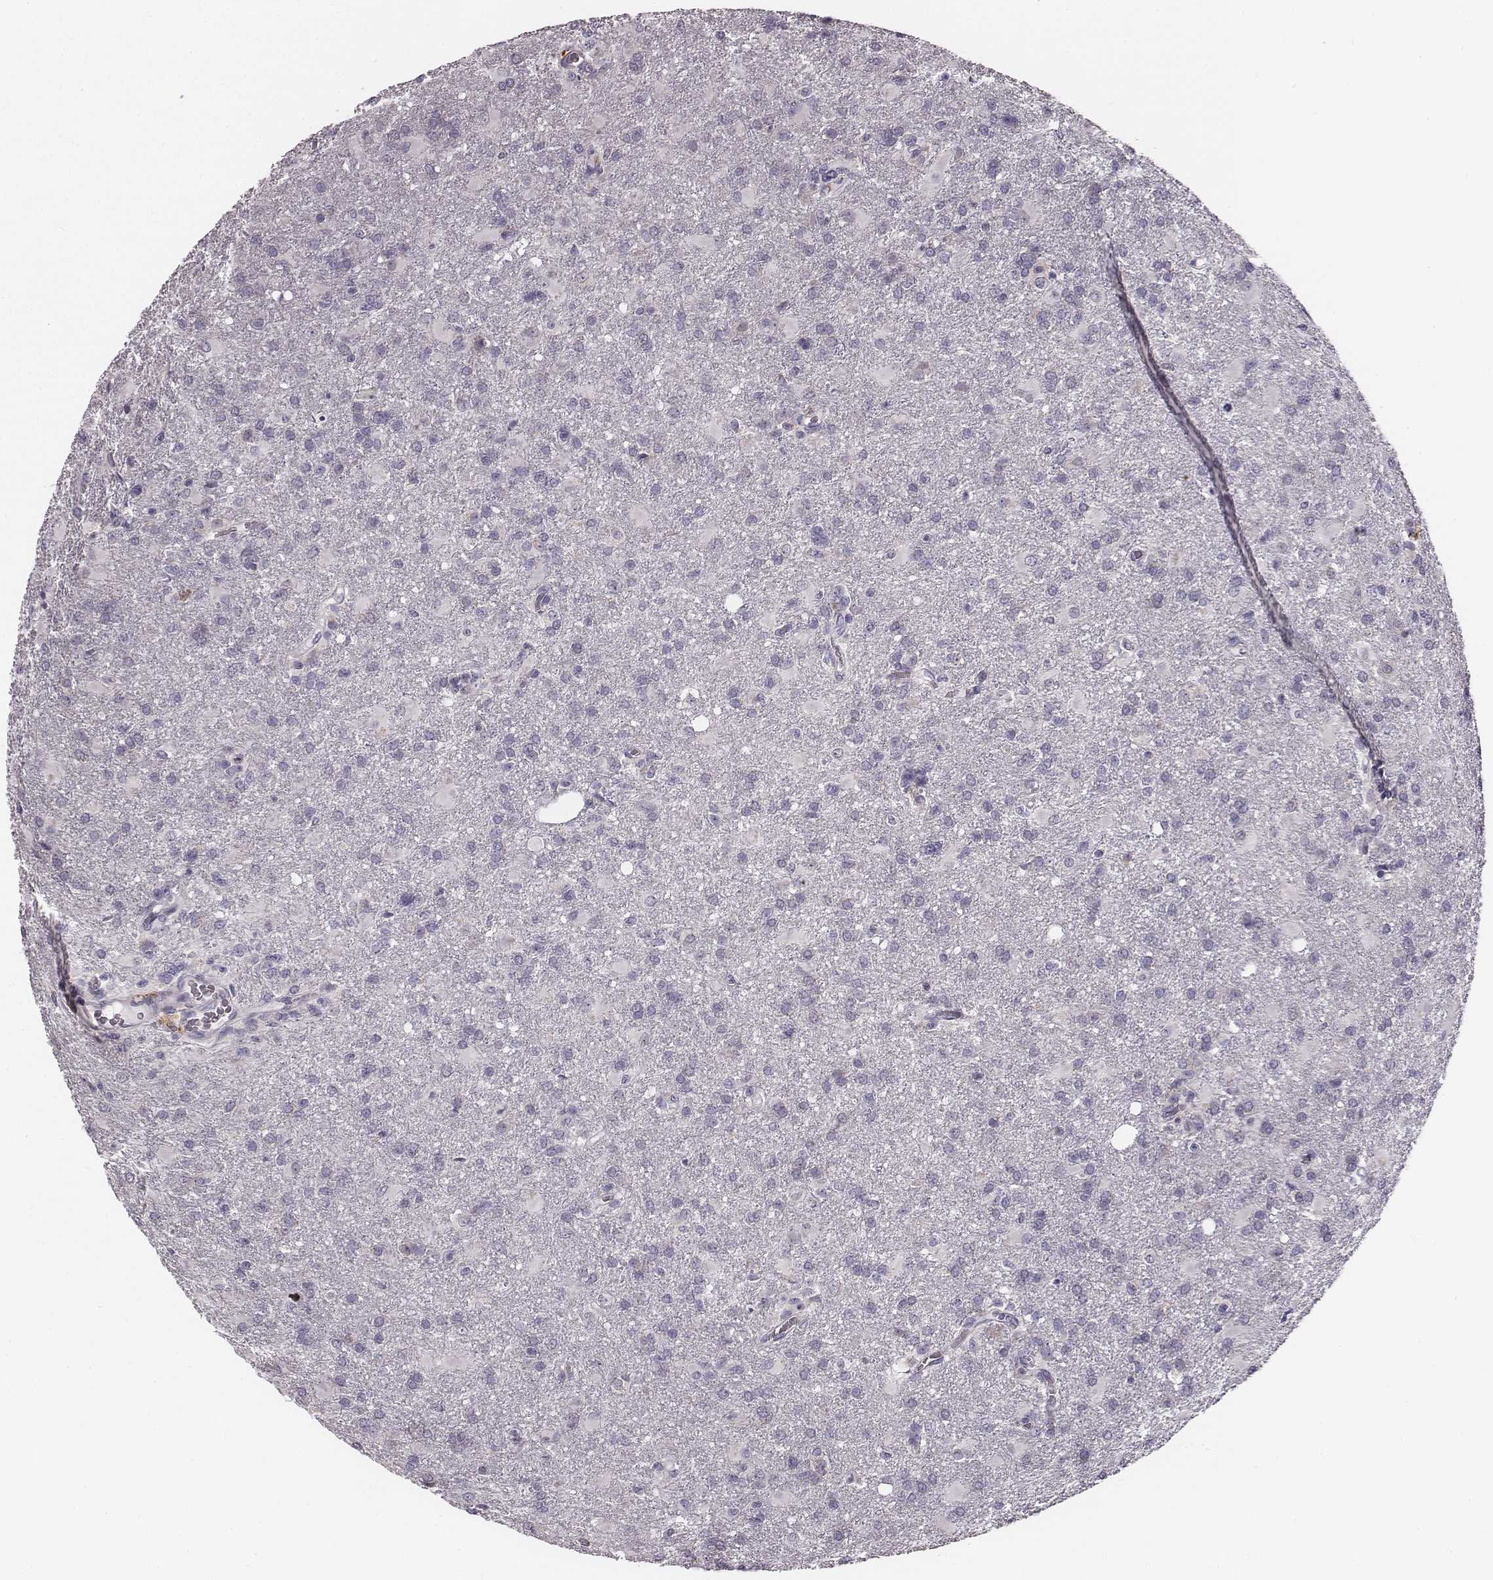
{"staining": {"intensity": "negative", "quantity": "none", "location": "none"}, "tissue": "glioma", "cell_type": "Tumor cells", "image_type": "cancer", "snomed": [{"axis": "morphology", "description": "Glioma, malignant, High grade"}, {"axis": "topography", "description": "Brain"}], "caption": "Immunohistochemical staining of human glioma demonstrates no significant expression in tumor cells. Brightfield microscopy of IHC stained with DAB (brown) and hematoxylin (blue), captured at high magnification.", "gene": "UBL4B", "patient": {"sex": "male", "age": 68}}